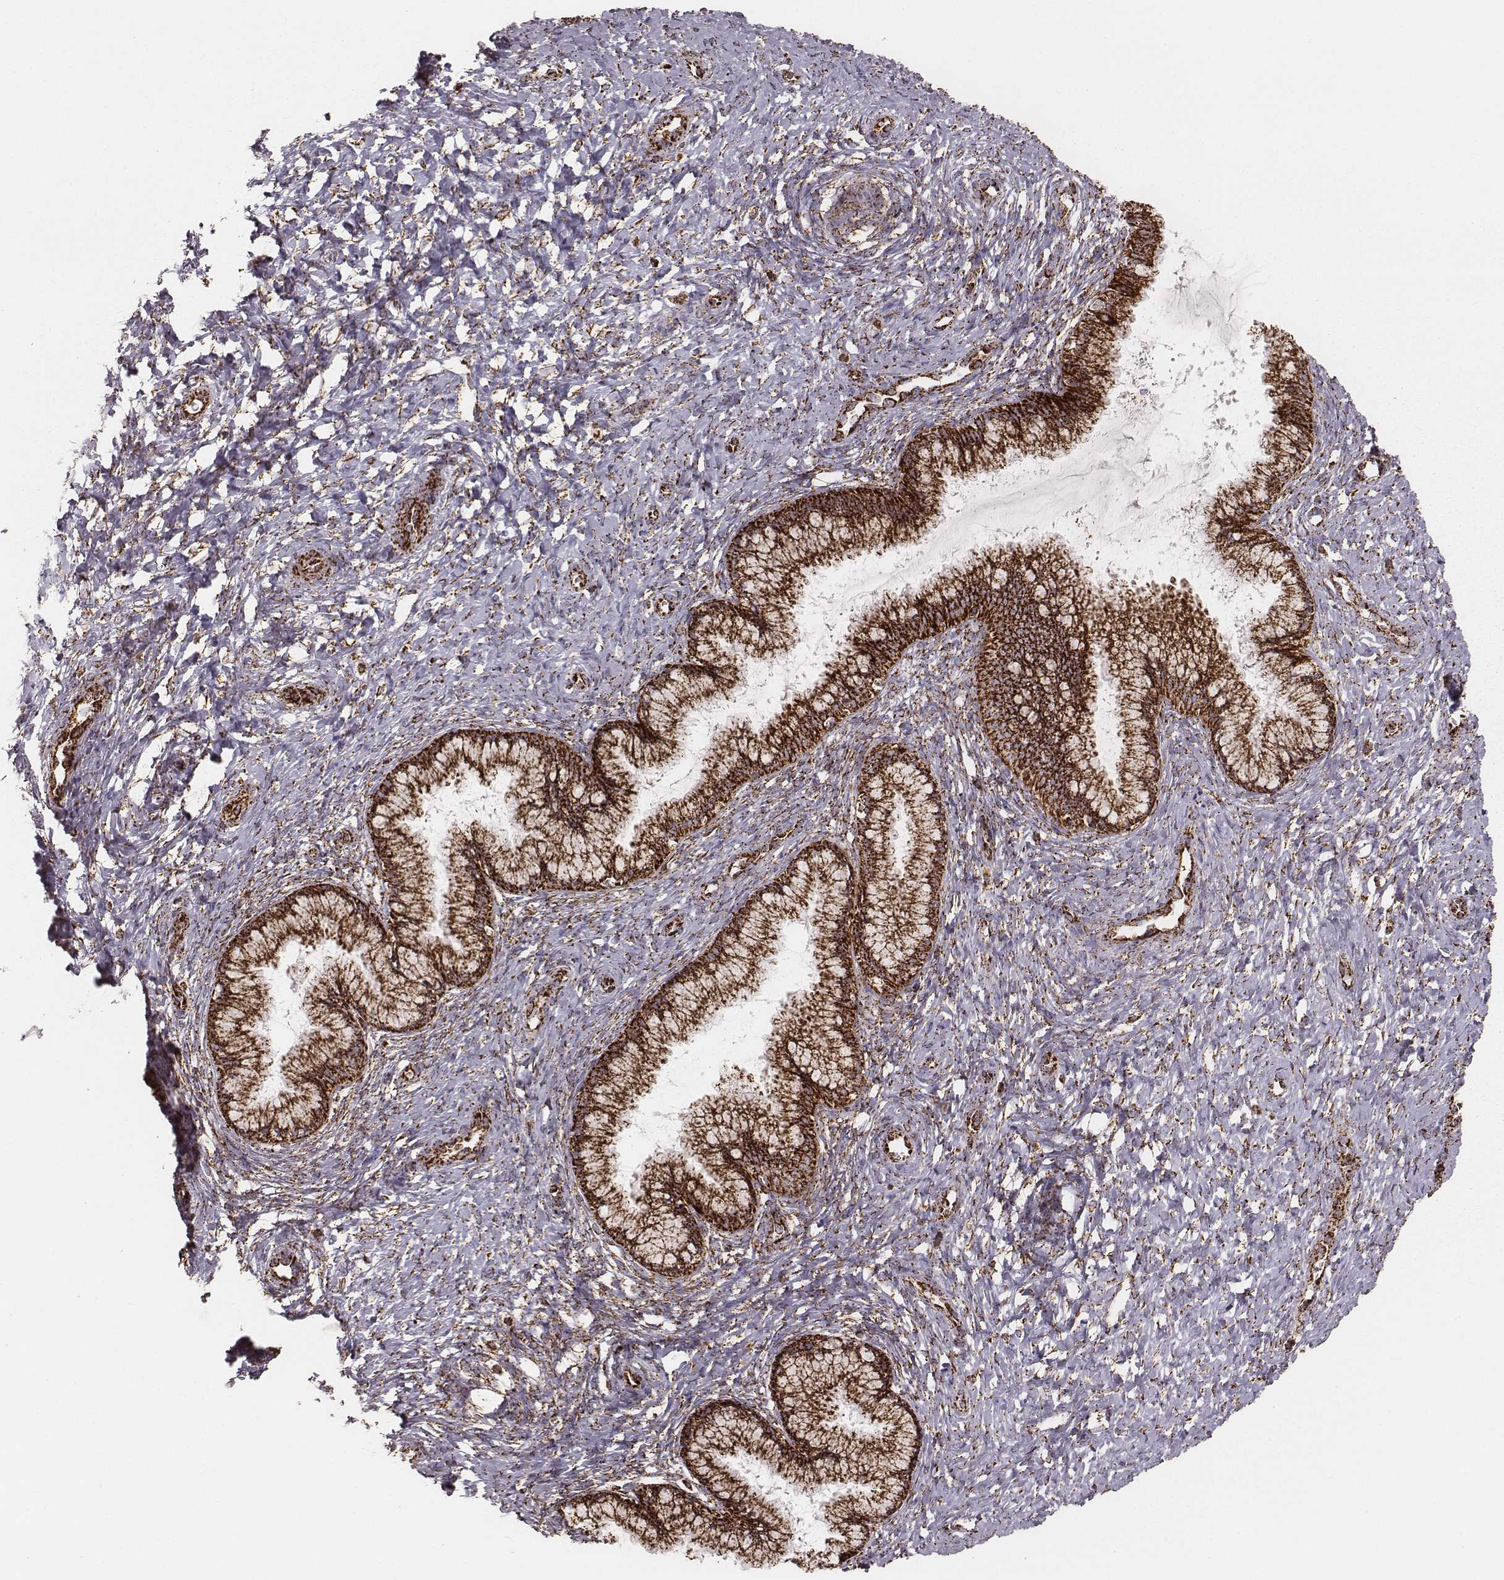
{"staining": {"intensity": "strong", "quantity": ">75%", "location": "cytoplasmic/membranous"}, "tissue": "cervix", "cell_type": "Glandular cells", "image_type": "normal", "snomed": [{"axis": "morphology", "description": "Normal tissue, NOS"}, {"axis": "topography", "description": "Cervix"}], "caption": "Cervix was stained to show a protein in brown. There is high levels of strong cytoplasmic/membranous staining in approximately >75% of glandular cells. (brown staining indicates protein expression, while blue staining denotes nuclei).", "gene": "TUFM", "patient": {"sex": "female", "age": 37}}